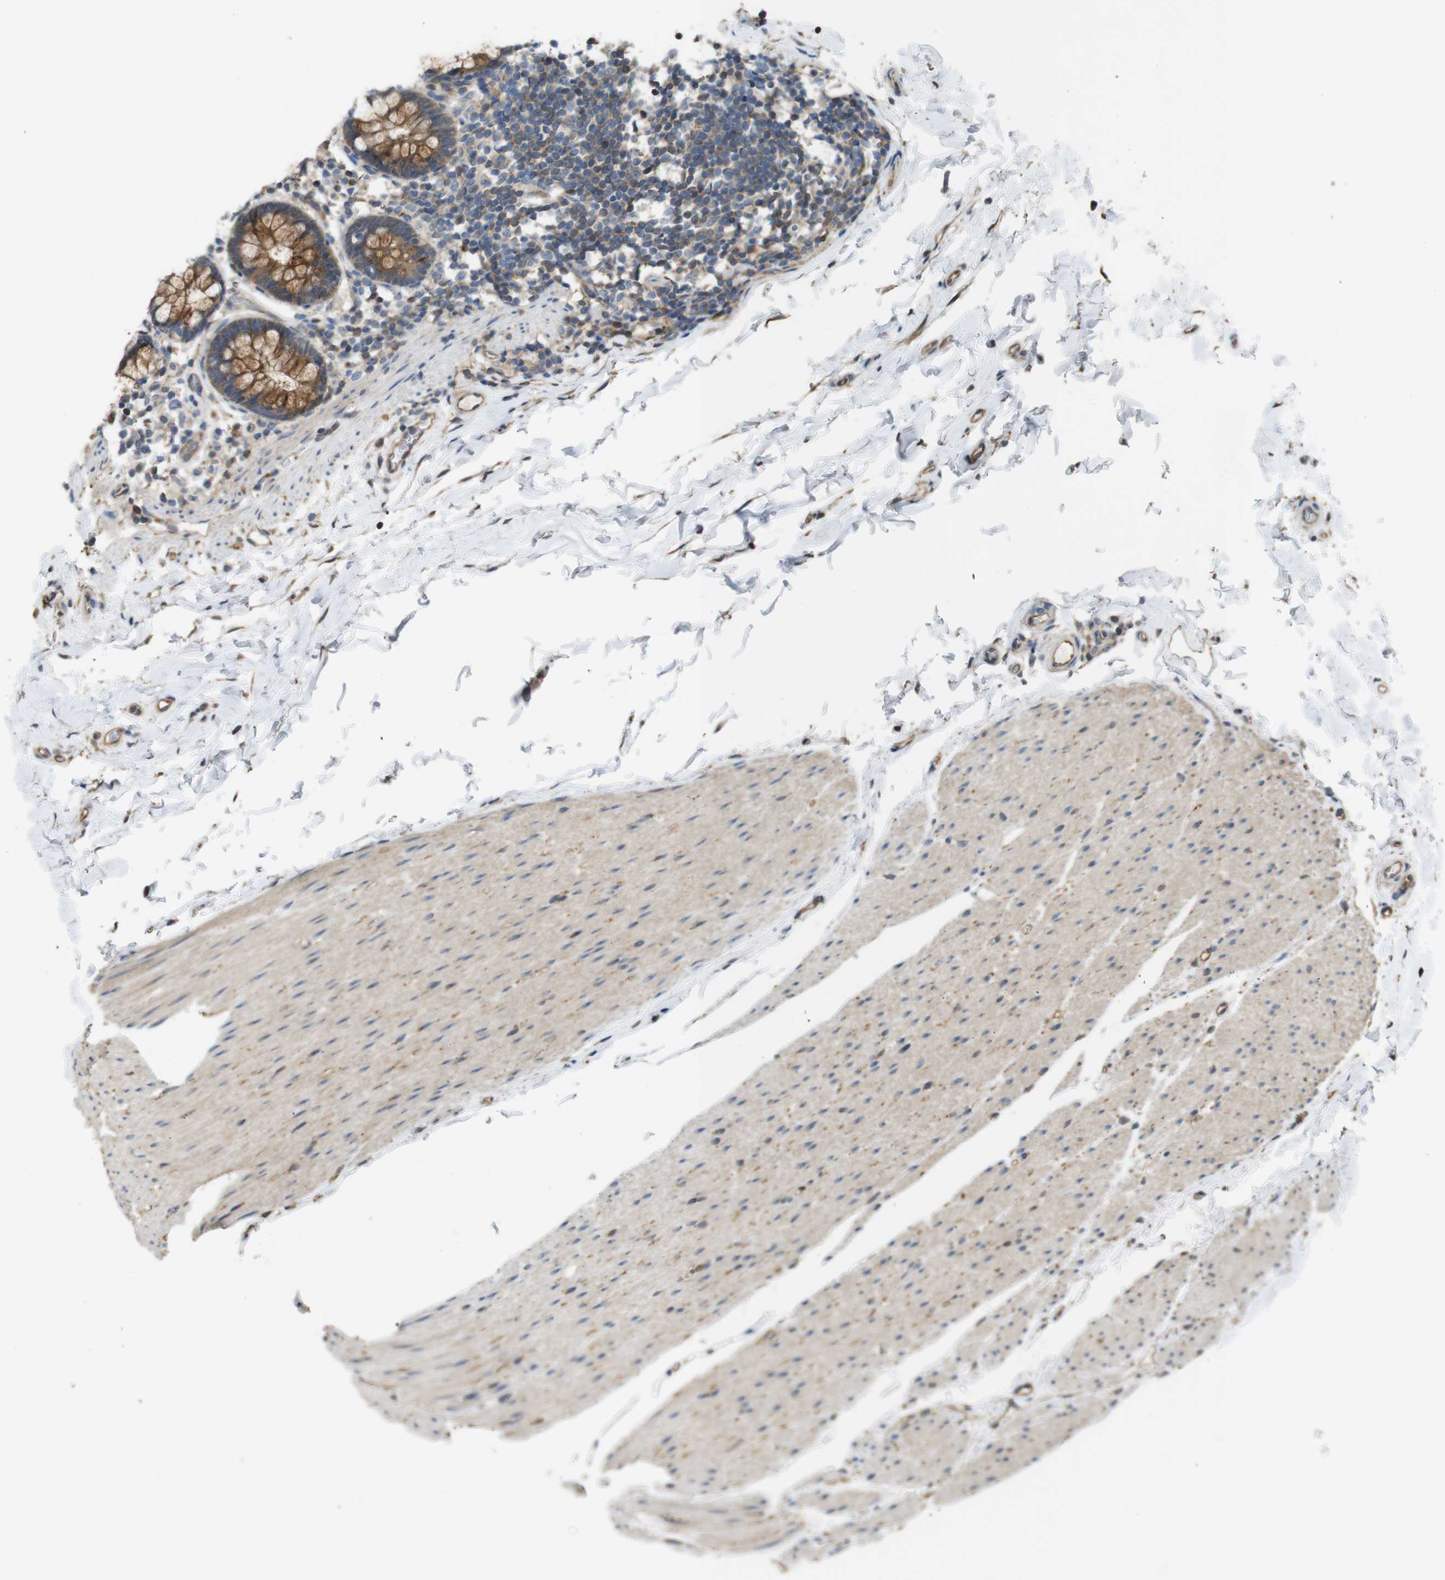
{"staining": {"intensity": "moderate", "quantity": ">75%", "location": "cytoplasmic/membranous"}, "tissue": "colon", "cell_type": "Endothelial cells", "image_type": "normal", "snomed": [{"axis": "morphology", "description": "Normal tissue, NOS"}, {"axis": "topography", "description": "Colon"}], "caption": "Moderate cytoplasmic/membranous staining is present in about >75% of endothelial cells in benign colon.", "gene": "ARHGDIA", "patient": {"sex": "female", "age": 80}}